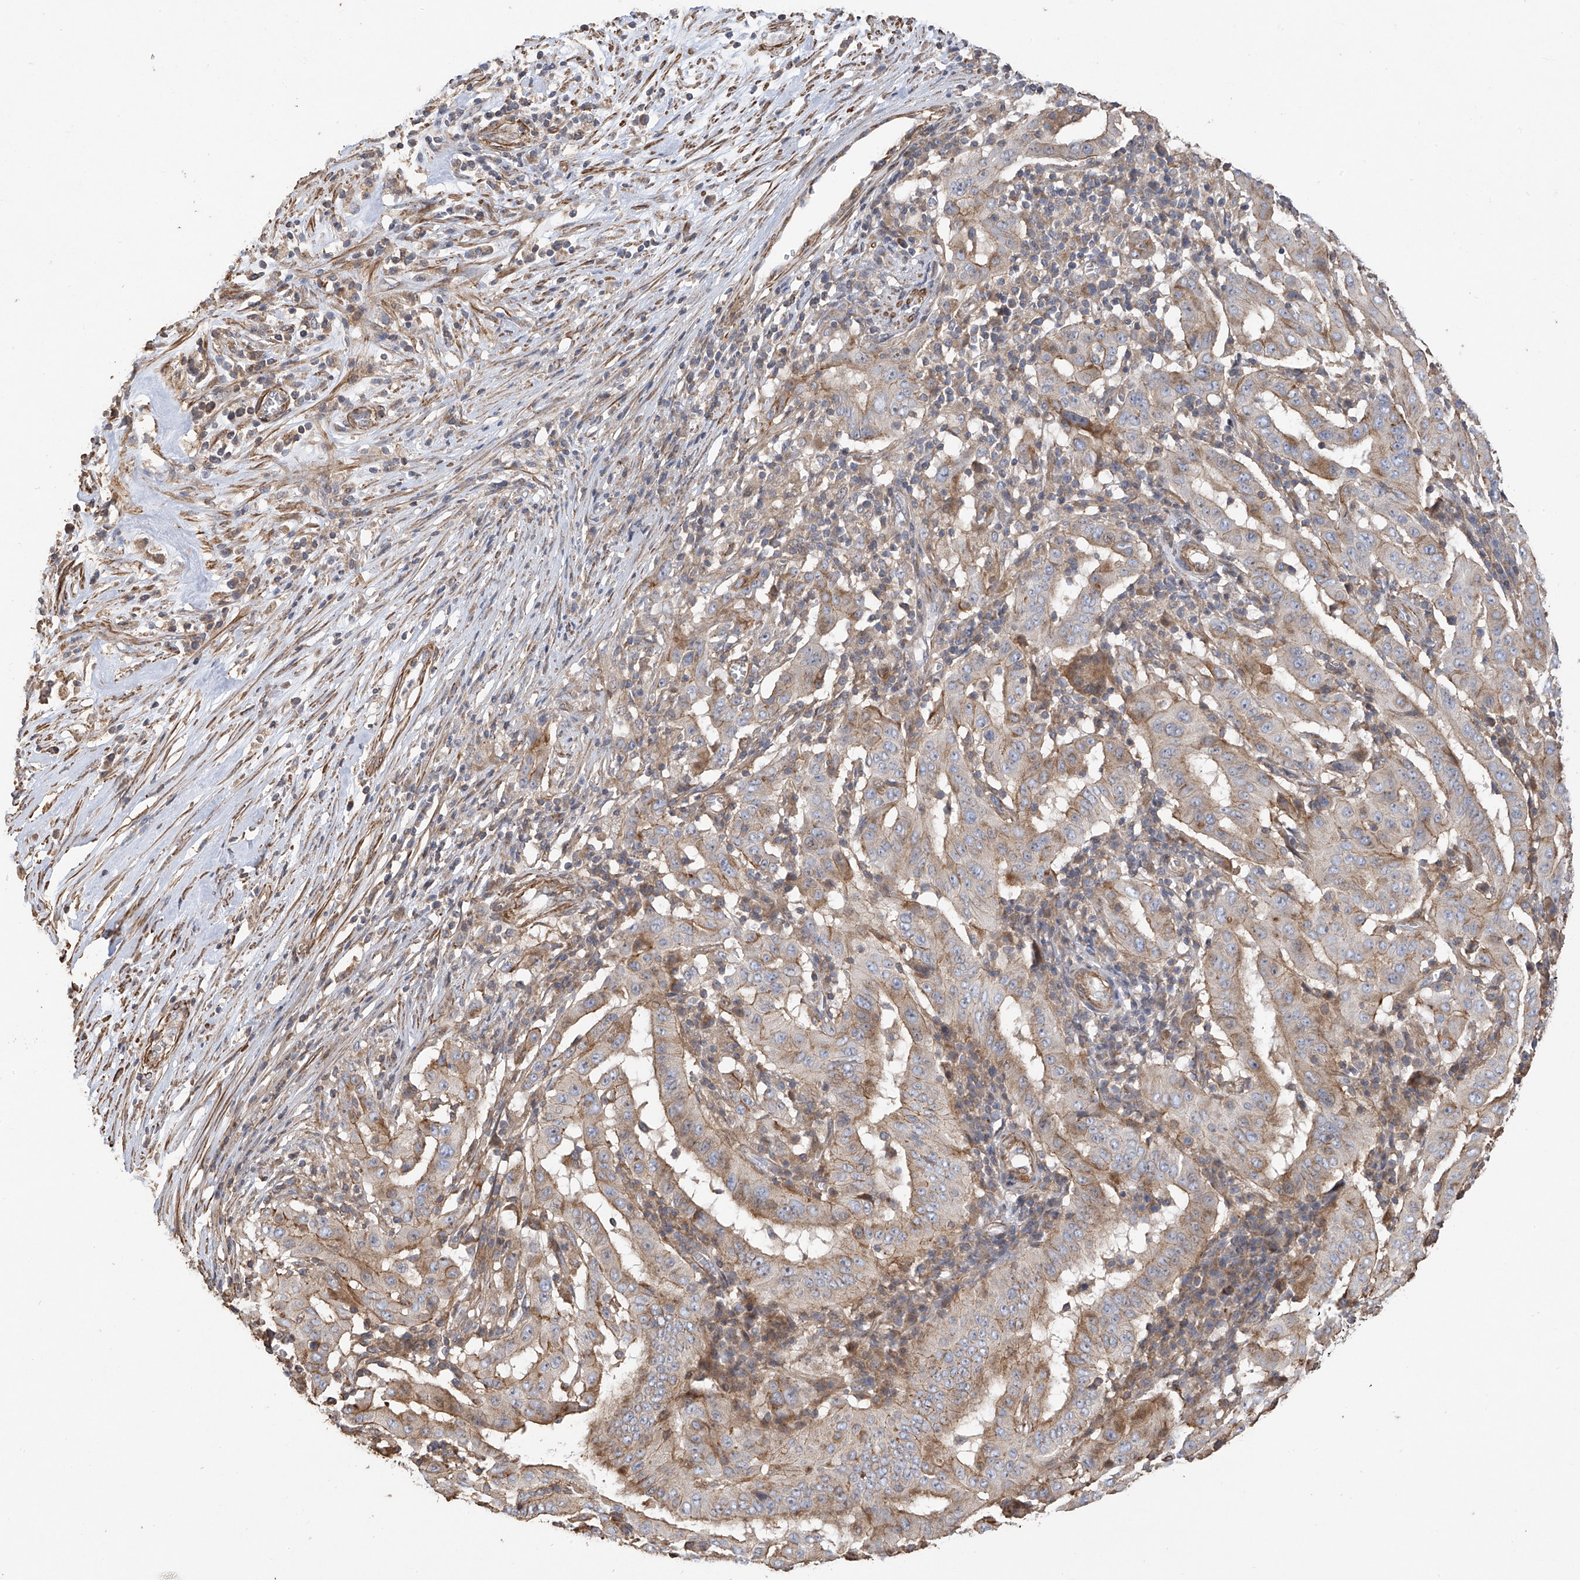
{"staining": {"intensity": "weak", "quantity": "25%-75%", "location": "cytoplasmic/membranous"}, "tissue": "pancreatic cancer", "cell_type": "Tumor cells", "image_type": "cancer", "snomed": [{"axis": "morphology", "description": "Adenocarcinoma, NOS"}, {"axis": "topography", "description": "Pancreas"}], "caption": "About 25%-75% of tumor cells in pancreatic cancer (adenocarcinoma) display weak cytoplasmic/membranous protein expression as visualized by brown immunohistochemical staining.", "gene": "SLC43A3", "patient": {"sex": "male", "age": 63}}